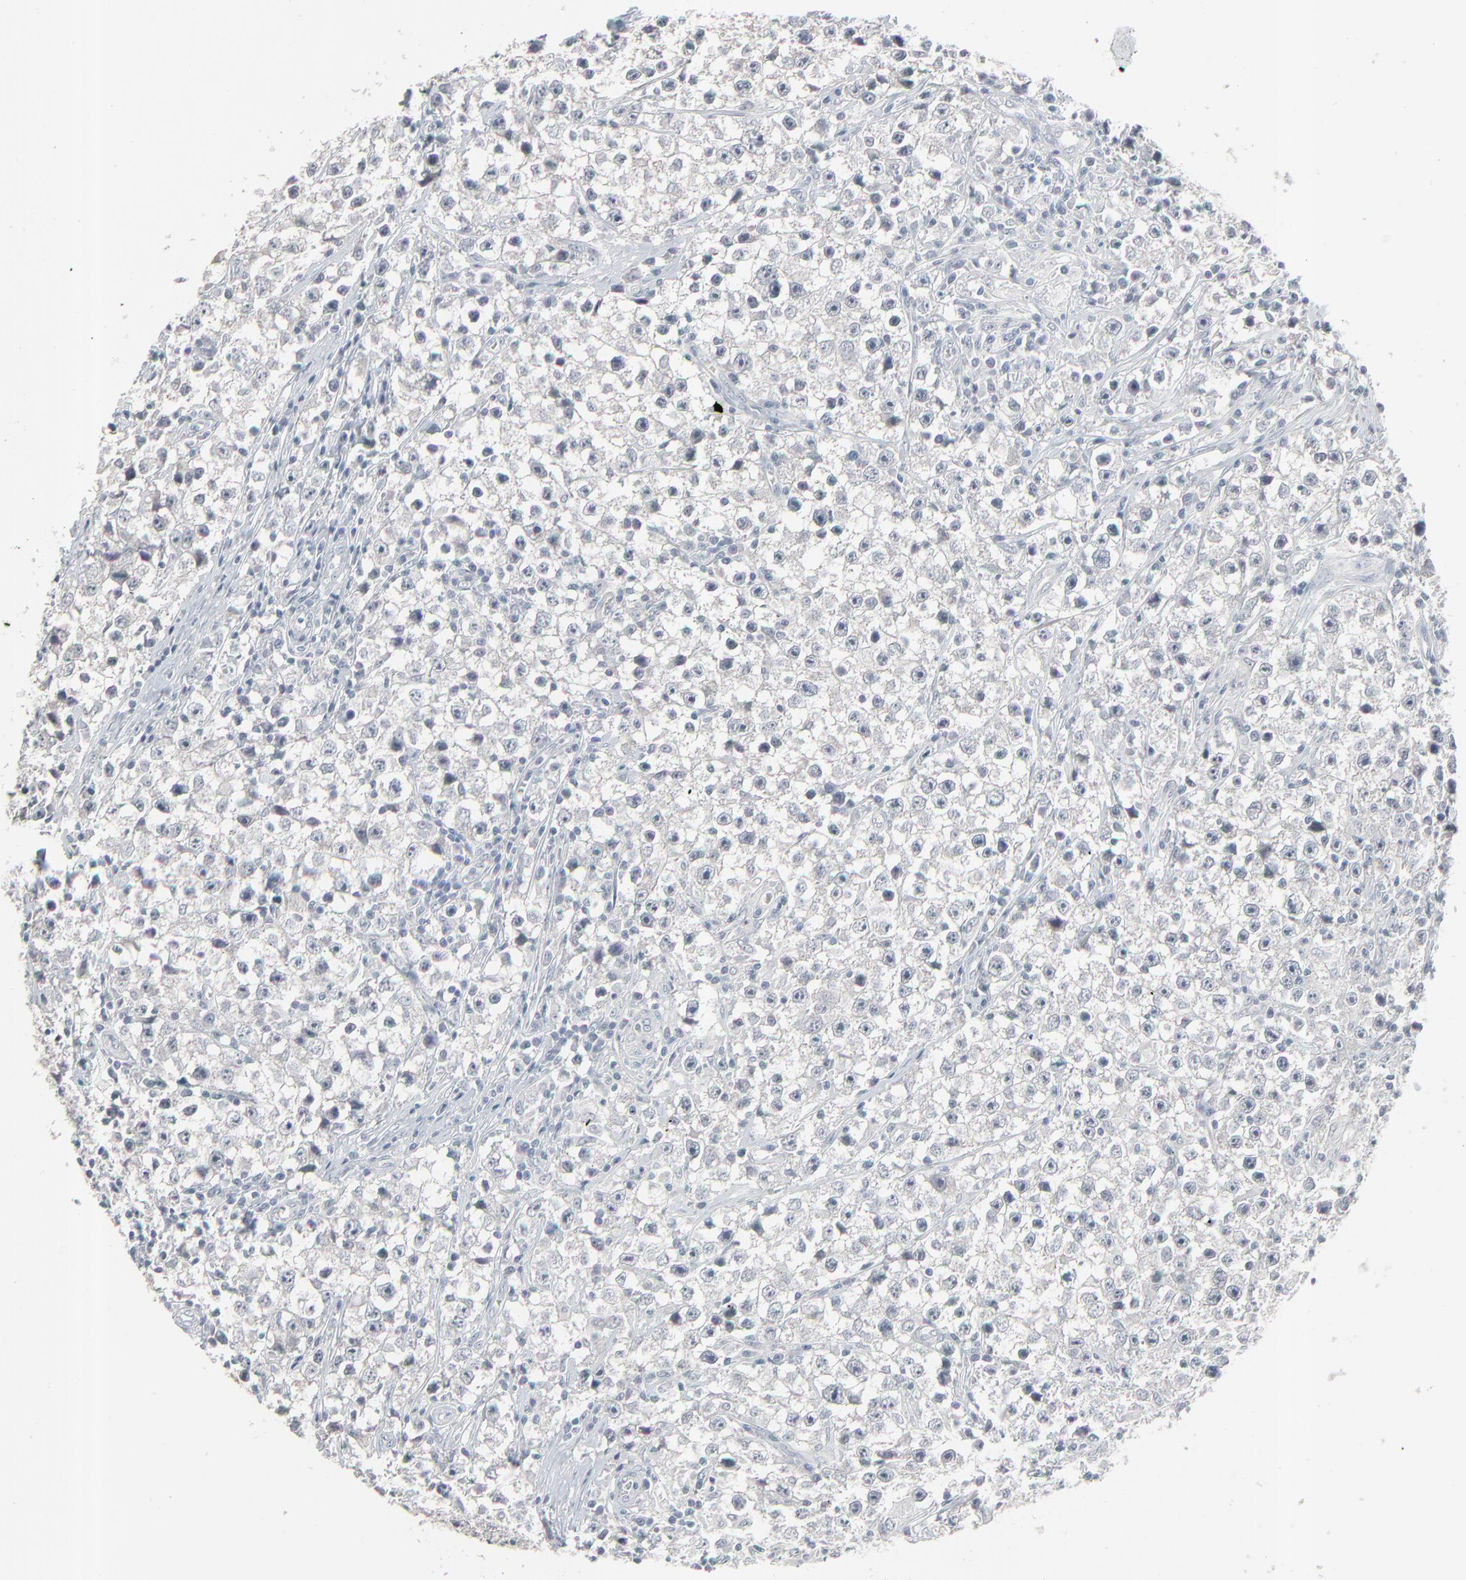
{"staining": {"intensity": "negative", "quantity": "none", "location": "none"}, "tissue": "testis cancer", "cell_type": "Tumor cells", "image_type": "cancer", "snomed": [{"axis": "morphology", "description": "Seminoma, NOS"}, {"axis": "topography", "description": "Testis"}], "caption": "High magnification brightfield microscopy of testis cancer (seminoma) stained with DAB (brown) and counterstained with hematoxylin (blue): tumor cells show no significant expression.", "gene": "NEUROD1", "patient": {"sex": "male", "age": 35}}